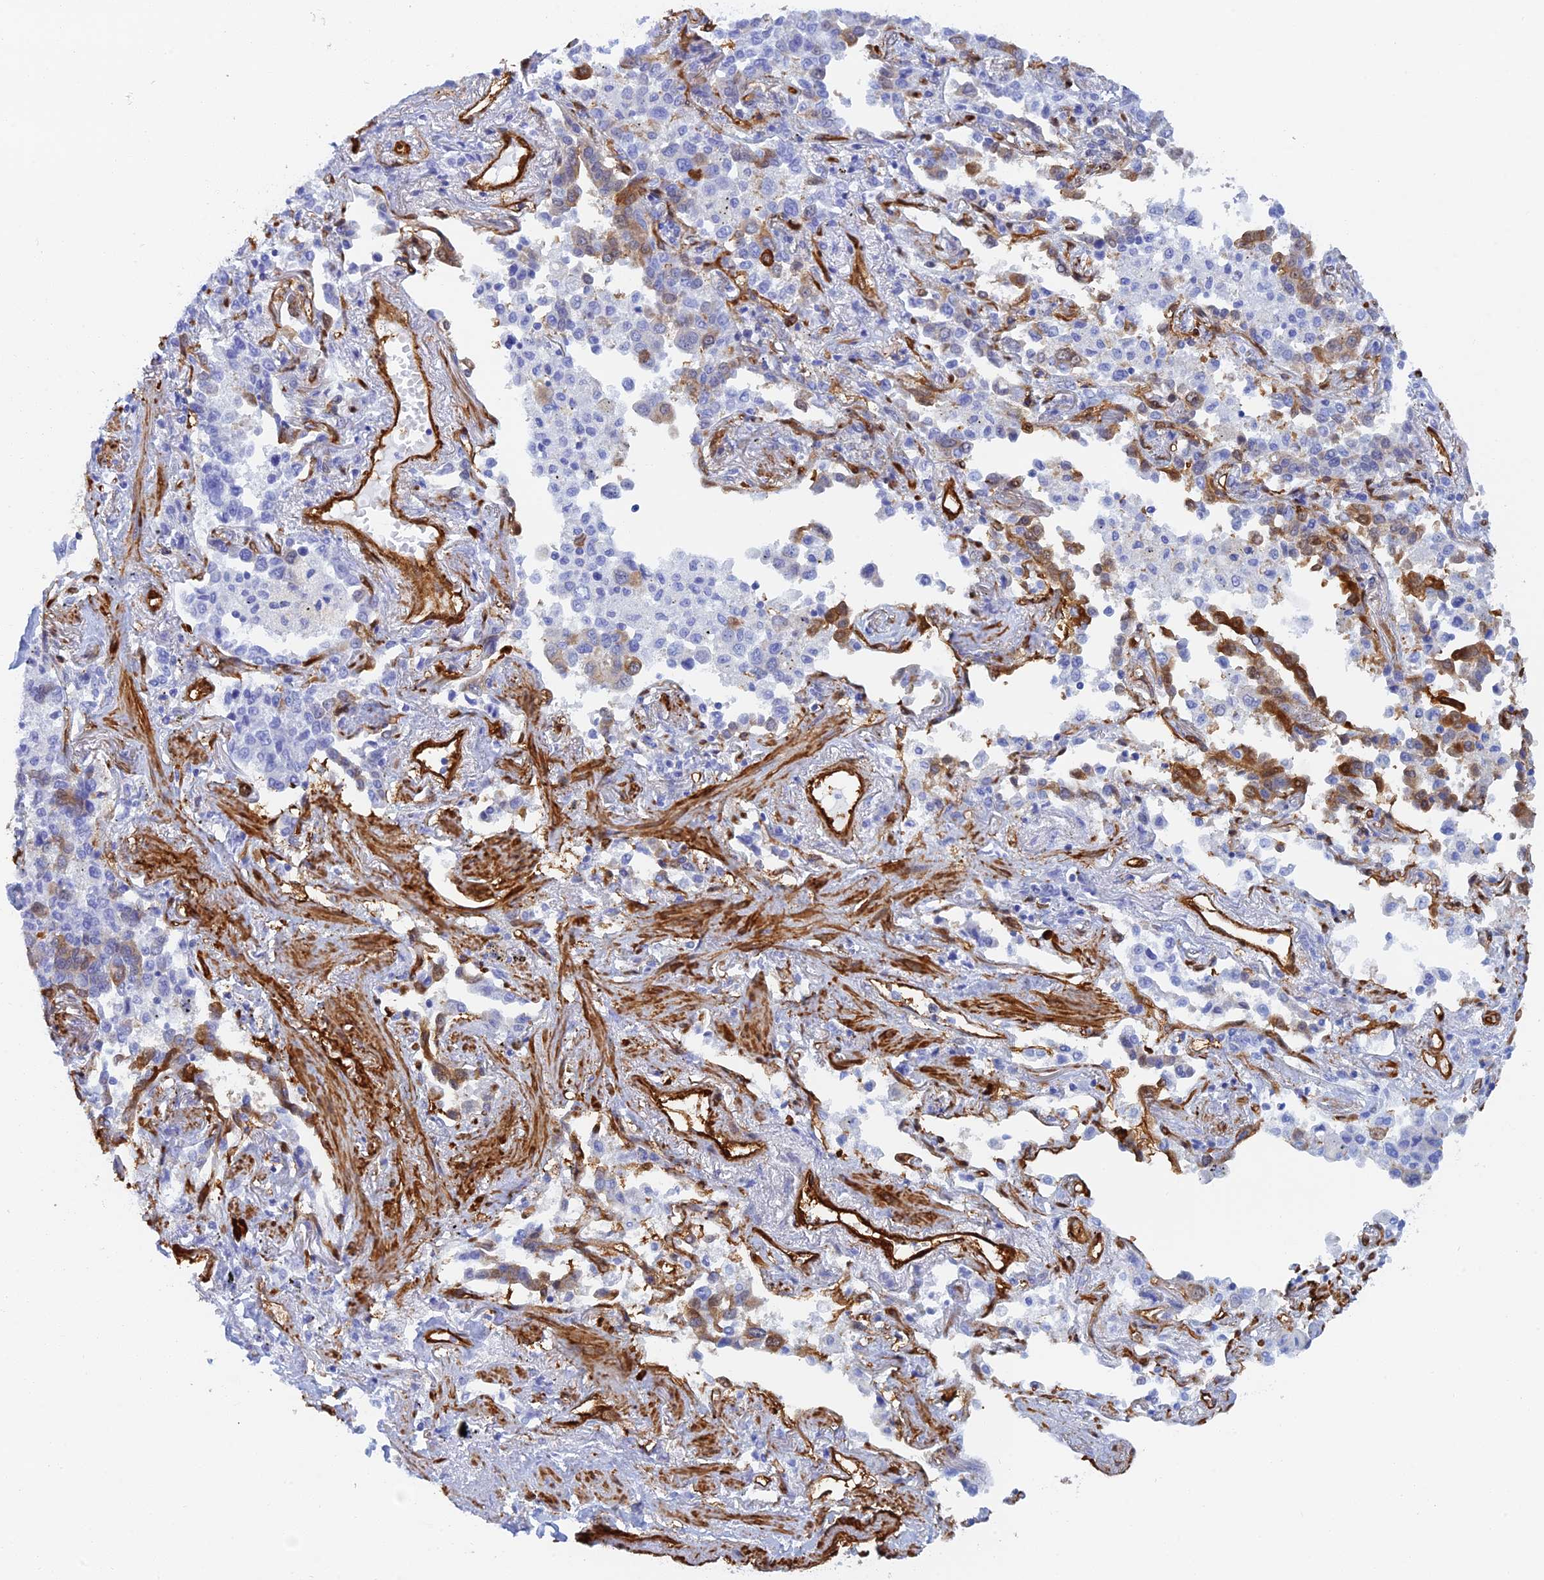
{"staining": {"intensity": "moderate", "quantity": "<25%", "location": "cytoplasmic/membranous"}, "tissue": "lung cancer", "cell_type": "Tumor cells", "image_type": "cancer", "snomed": [{"axis": "morphology", "description": "Adenocarcinoma, NOS"}, {"axis": "topography", "description": "Lung"}], "caption": "Moderate cytoplasmic/membranous positivity is appreciated in approximately <25% of tumor cells in adenocarcinoma (lung).", "gene": "CRIP2", "patient": {"sex": "male", "age": 67}}